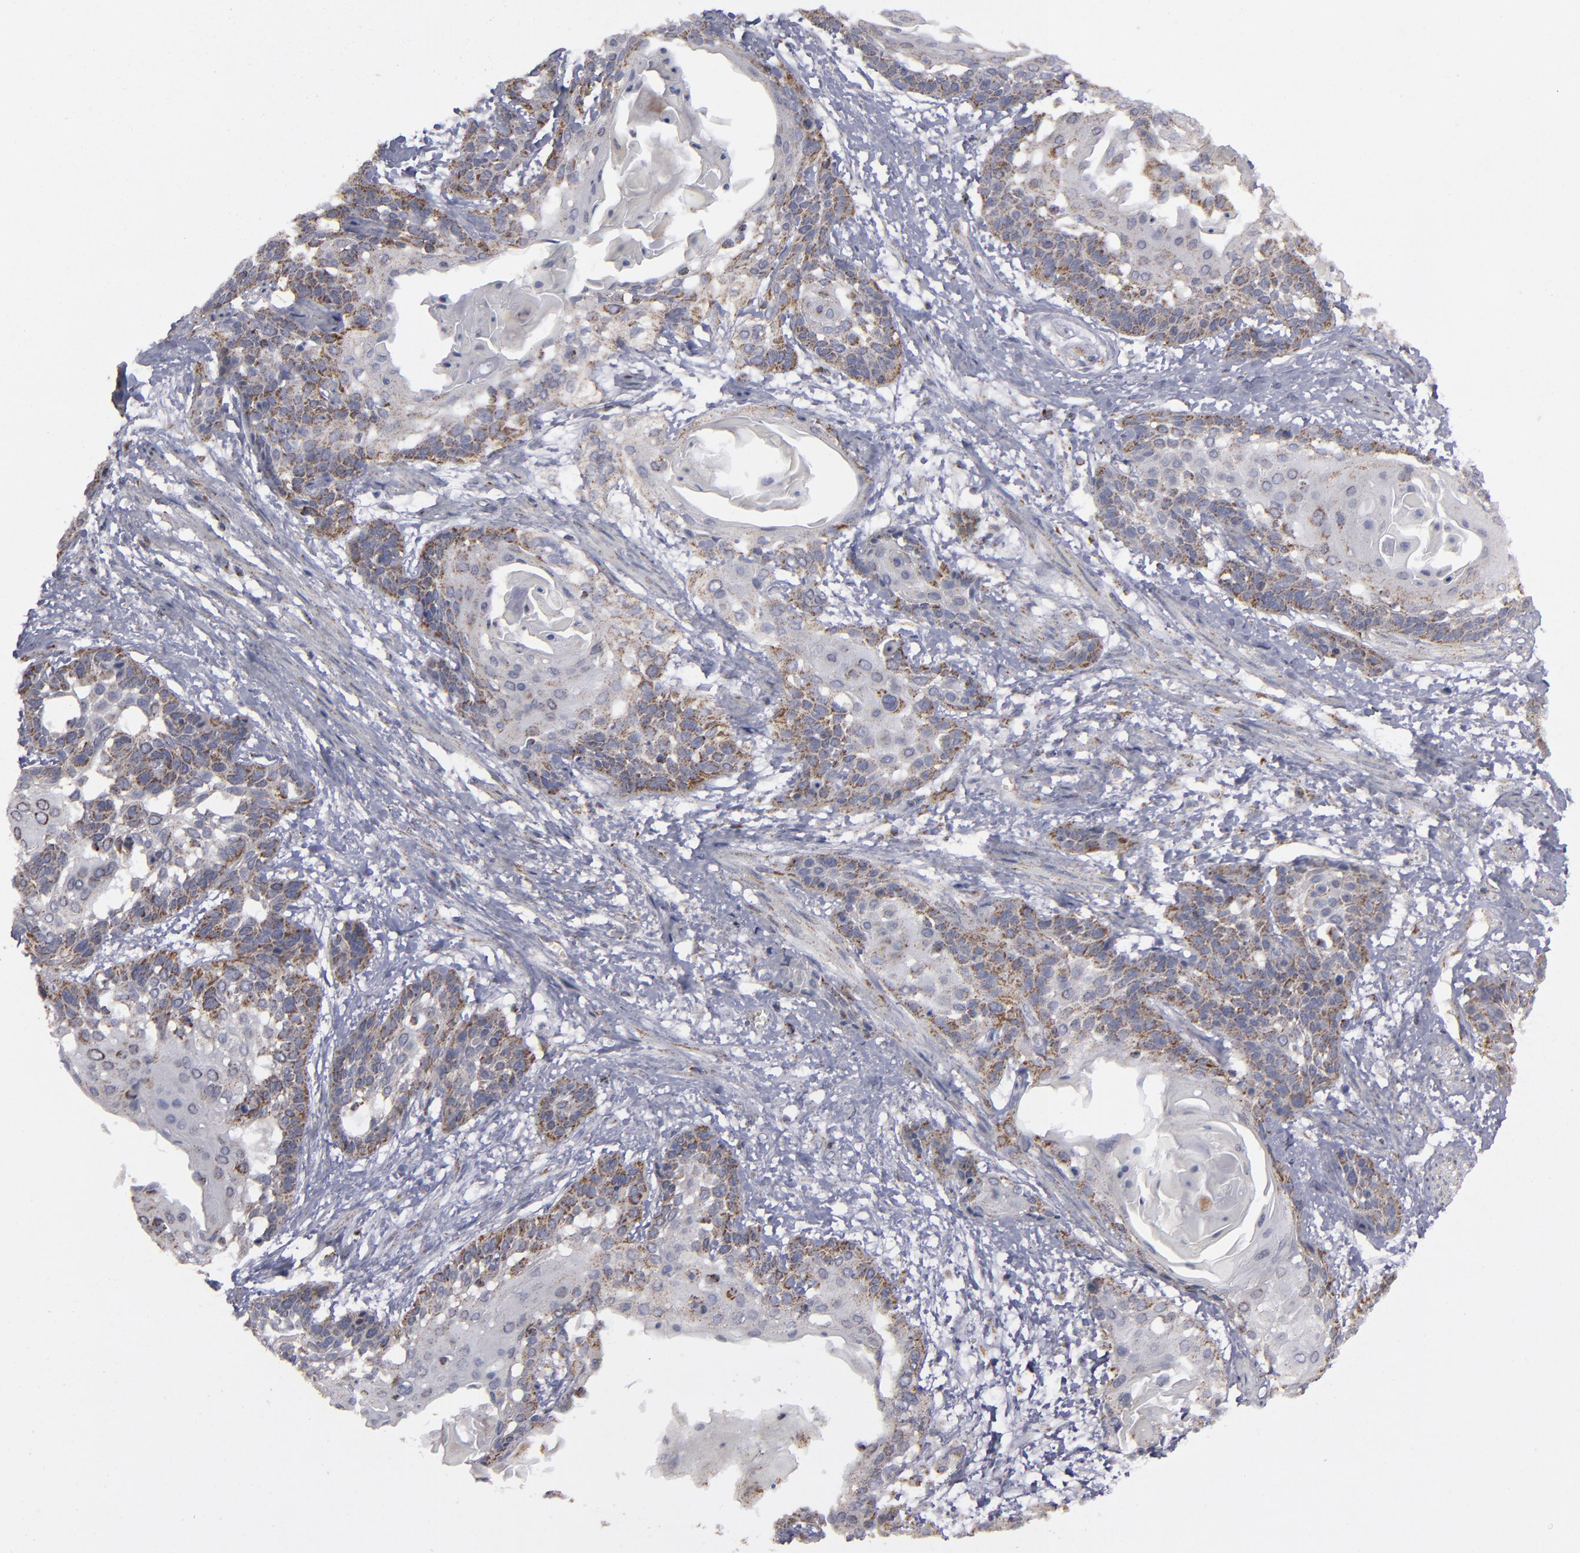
{"staining": {"intensity": "strong", "quantity": ">75%", "location": "cytoplasmic/membranous"}, "tissue": "cervical cancer", "cell_type": "Tumor cells", "image_type": "cancer", "snomed": [{"axis": "morphology", "description": "Squamous cell carcinoma, NOS"}, {"axis": "topography", "description": "Cervix"}], "caption": "This photomicrograph demonstrates immunohistochemistry (IHC) staining of cervical cancer, with high strong cytoplasmic/membranous expression in about >75% of tumor cells.", "gene": "MYOM2", "patient": {"sex": "female", "age": 57}}